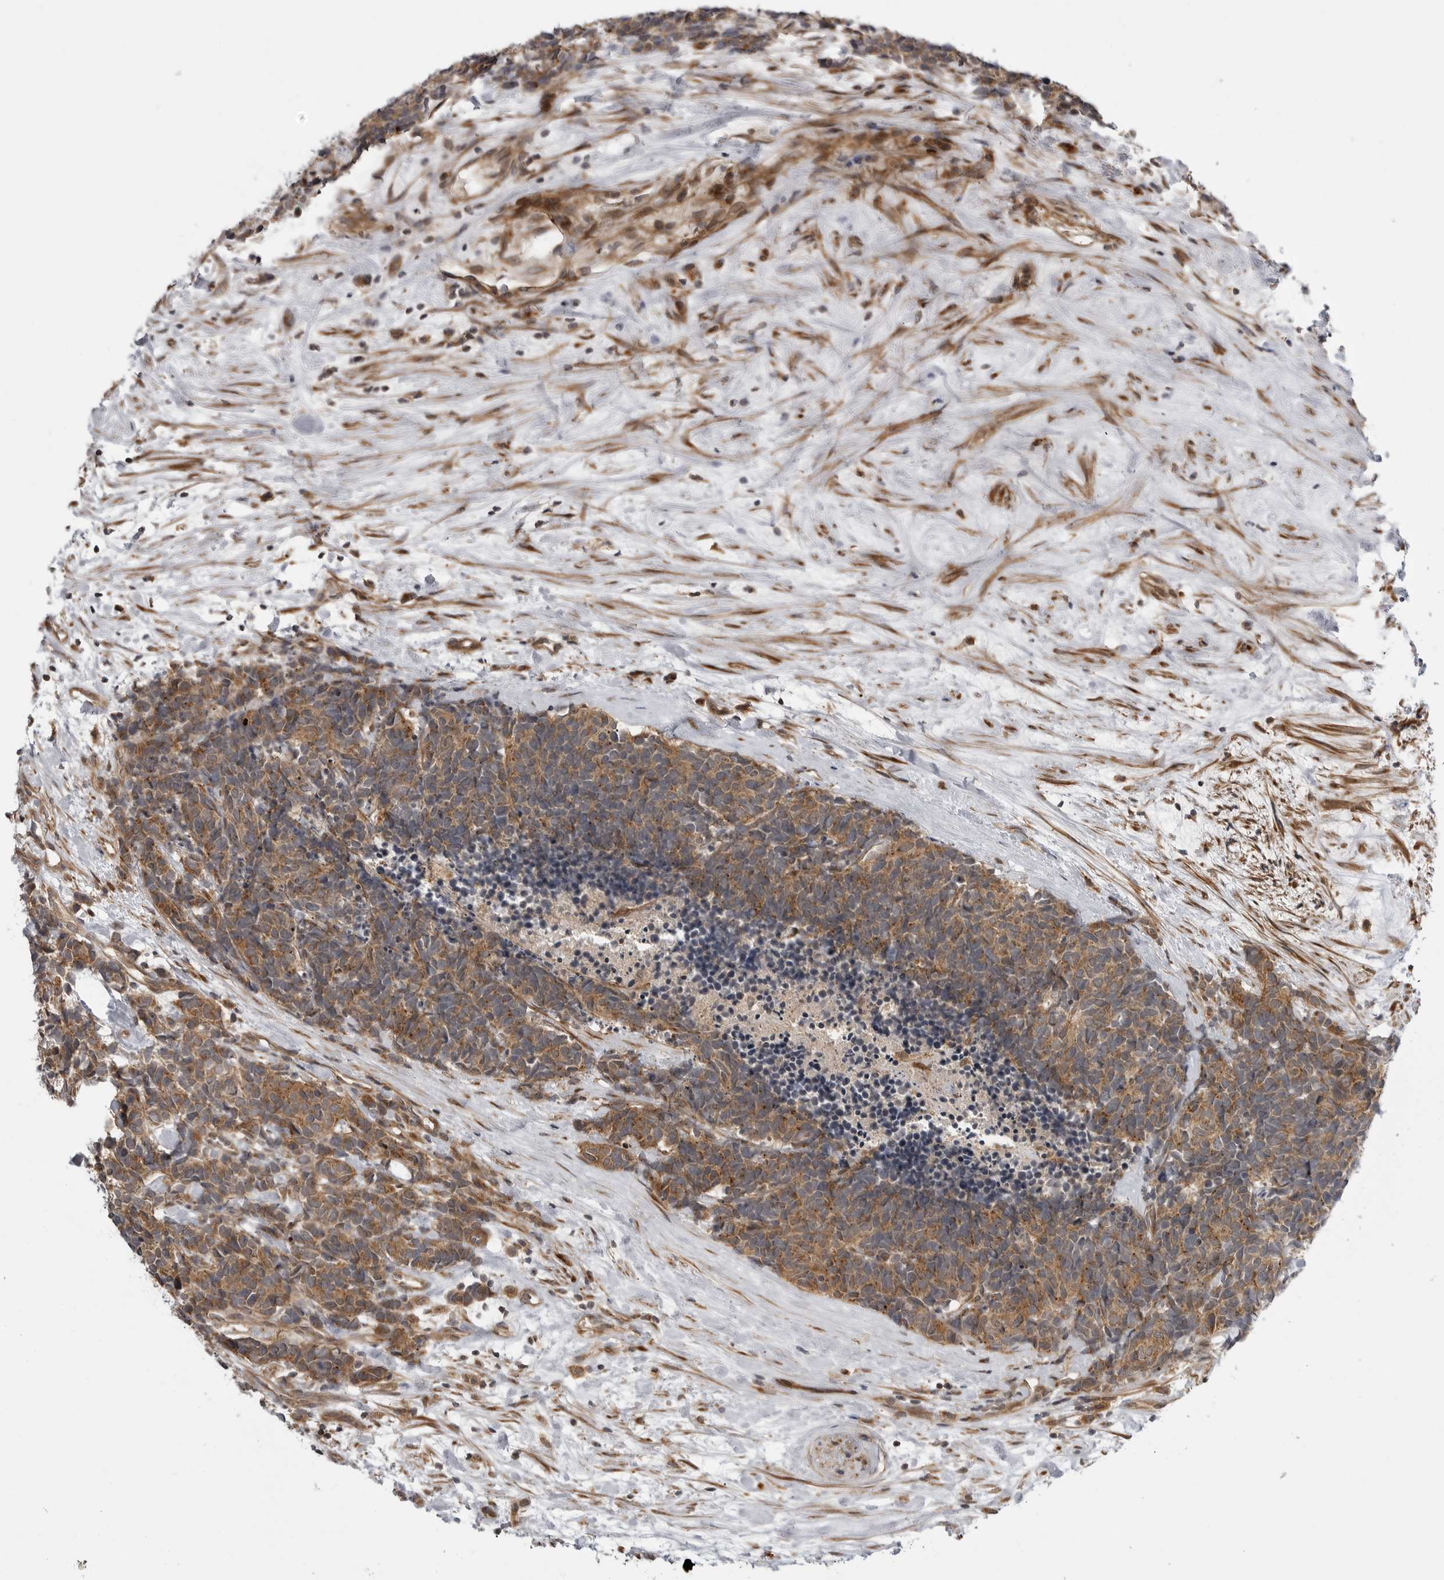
{"staining": {"intensity": "moderate", "quantity": ">75%", "location": "cytoplasmic/membranous"}, "tissue": "carcinoid", "cell_type": "Tumor cells", "image_type": "cancer", "snomed": [{"axis": "morphology", "description": "Carcinoma, NOS"}, {"axis": "morphology", "description": "Carcinoid, malignant, NOS"}, {"axis": "topography", "description": "Urinary bladder"}], "caption": "High-magnification brightfield microscopy of carcinoma stained with DAB (brown) and counterstained with hematoxylin (blue). tumor cells exhibit moderate cytoplasmic/membranous expression is appreciated in about>75% of cells.", "gene": "LRRC45", "patient": {"sex": "male", "age": 57}}